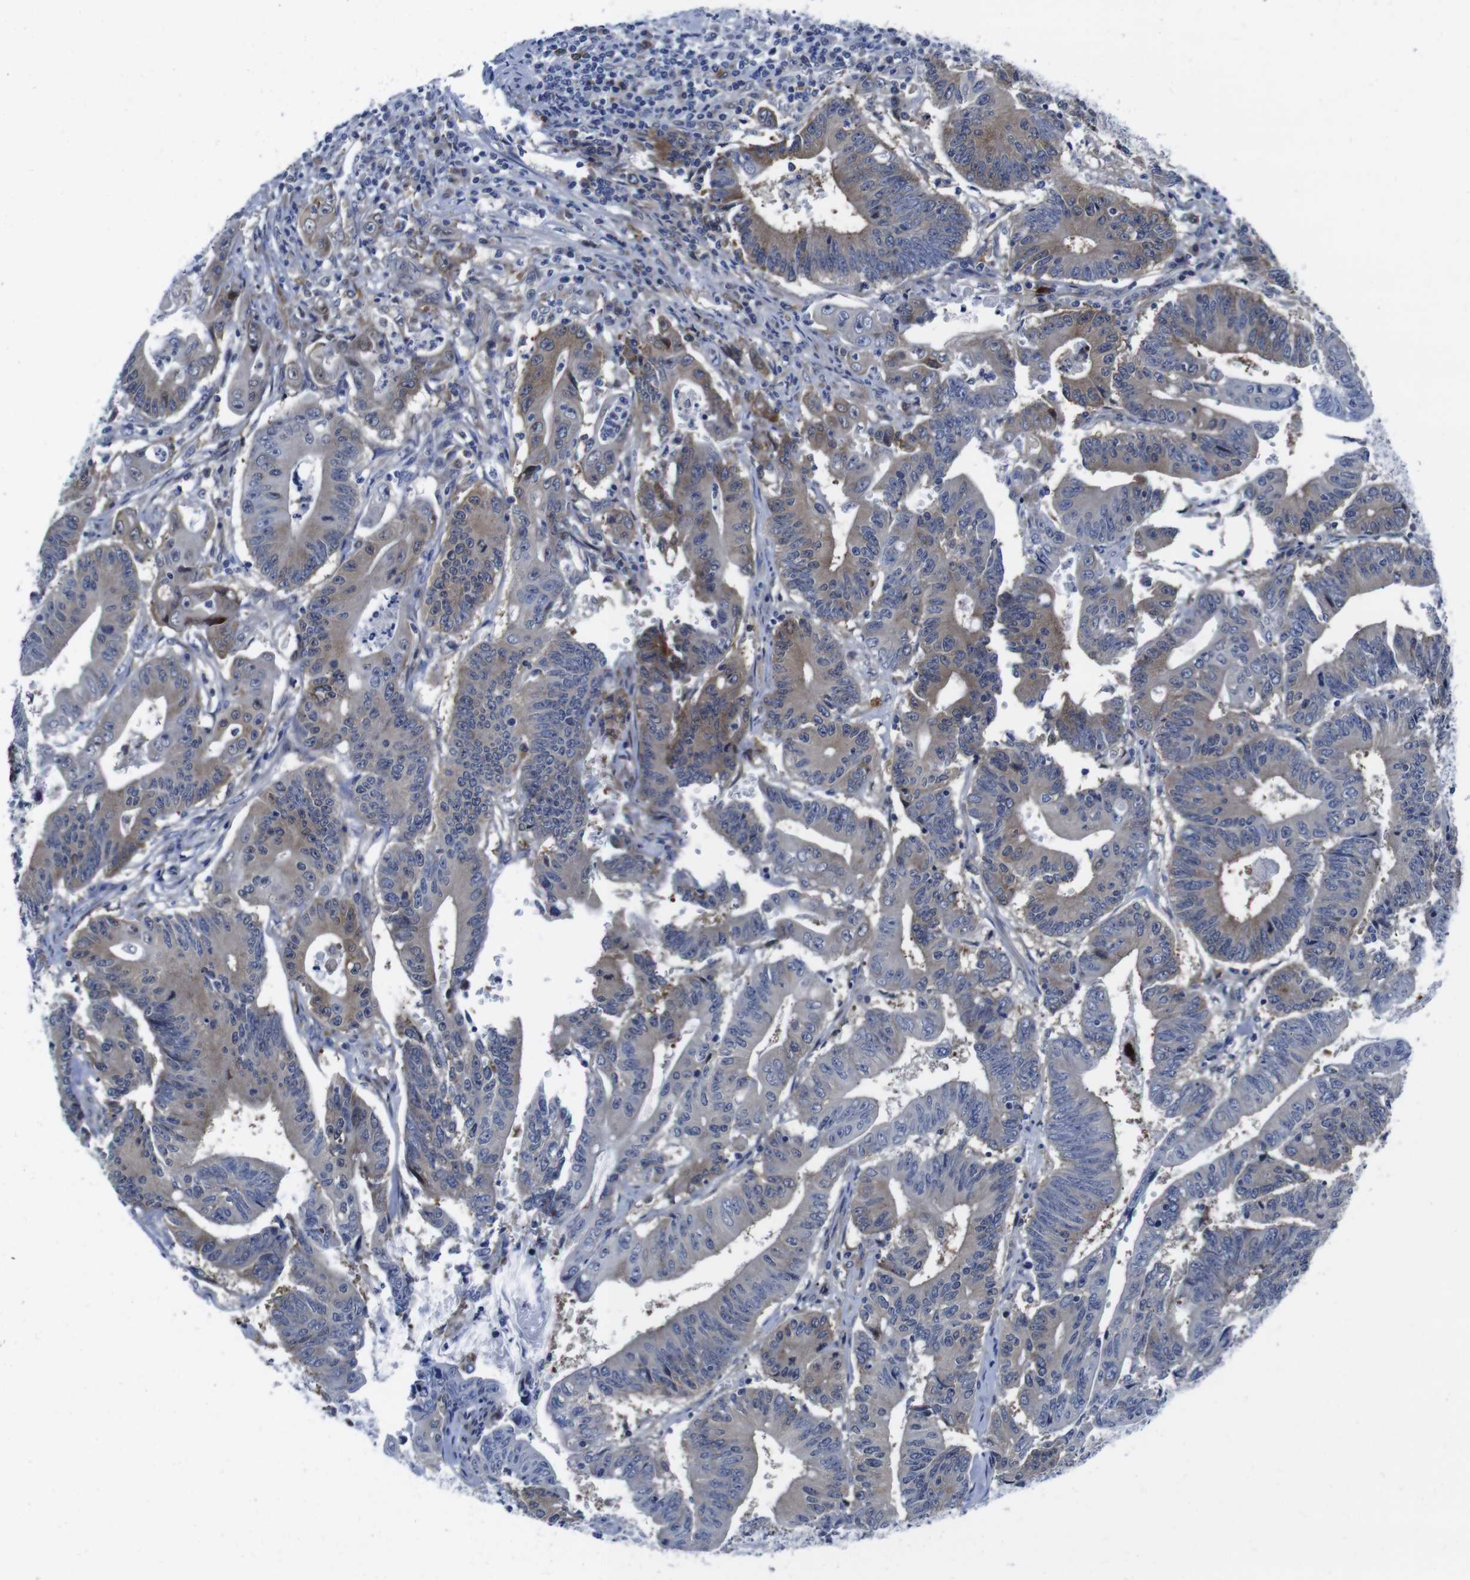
{"staining": {"intensity": "moderate", "quantity": "25%-75%", "location": "cytoplasmic/membranous"}, "tissue": "colorectal cancer", "cell_type": "Tumor cells", "image_type": "cancer", "snomed": [{"axis": "morphology", "description": "Adenocarcinoma, NOS"}, {"axis": "topography", "description": "Colon"}], "caption": "Immunohistochemical staining of colorectal adenocarcinoma reveals medium levels of moderate cytoplasmic/membranous protein positivity in about 25%-75% of tumor cells. Nuclei are stained in blue.", "gene": "EIF4A1", "patient": {"sex": "male", "age": 45}}